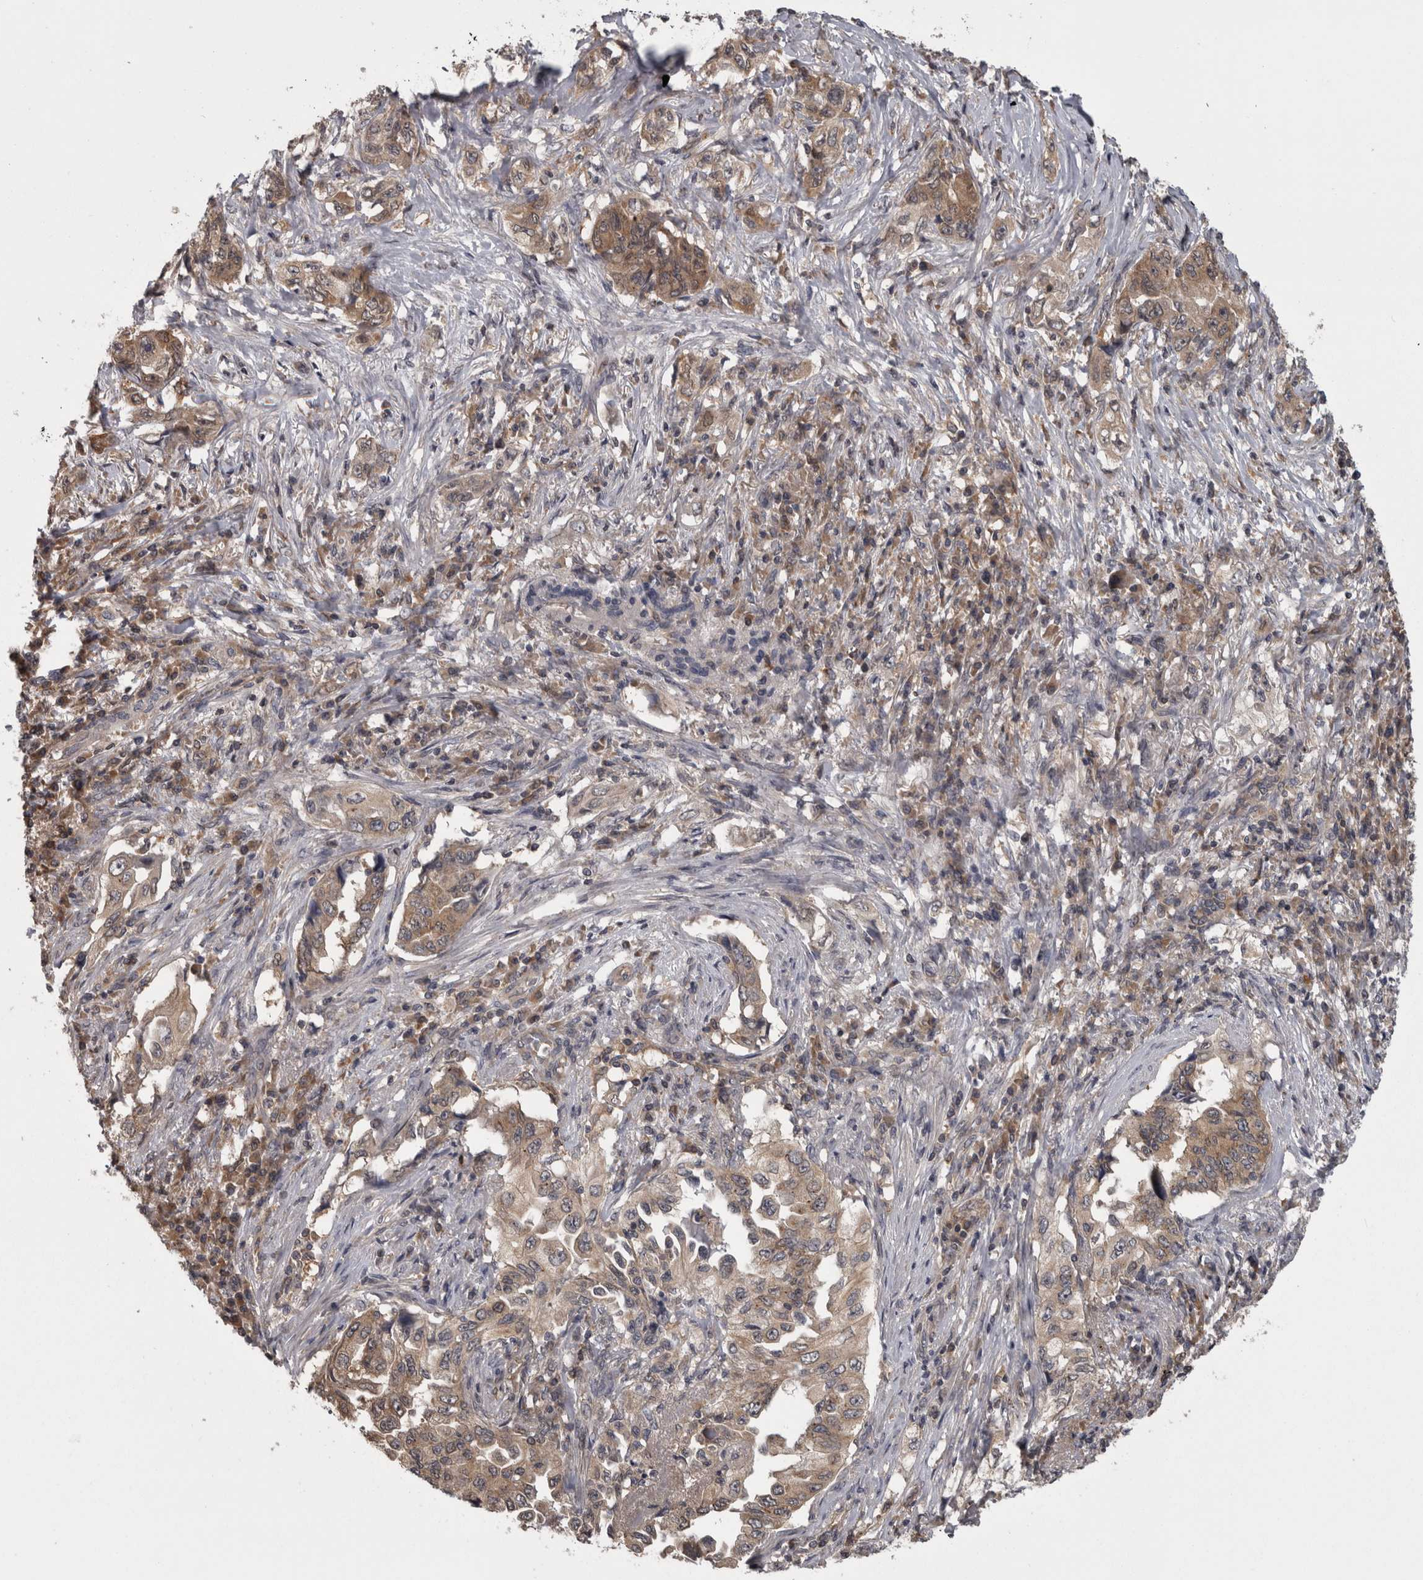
{"staining": {"intensity": "weak", "quantity": ">75%", "location": "cytoplasmic/membranous"}, "tissue": "lung cancer", "cell_type": "Tumor cells", "image_type": "cancer", "snomed": [{"axis": "morphology", "description": "Adenocarcinoma, NOS"}, {"axis": "topography", "description": "Lung"}], "caption": "Tumor cells exhibit weak cytoplasmic/membranous staining in approximately >75% of cells in adenocarcinoma (lung).", "gene": "APRT", "patient": {"sex": "female", "age": 51}}